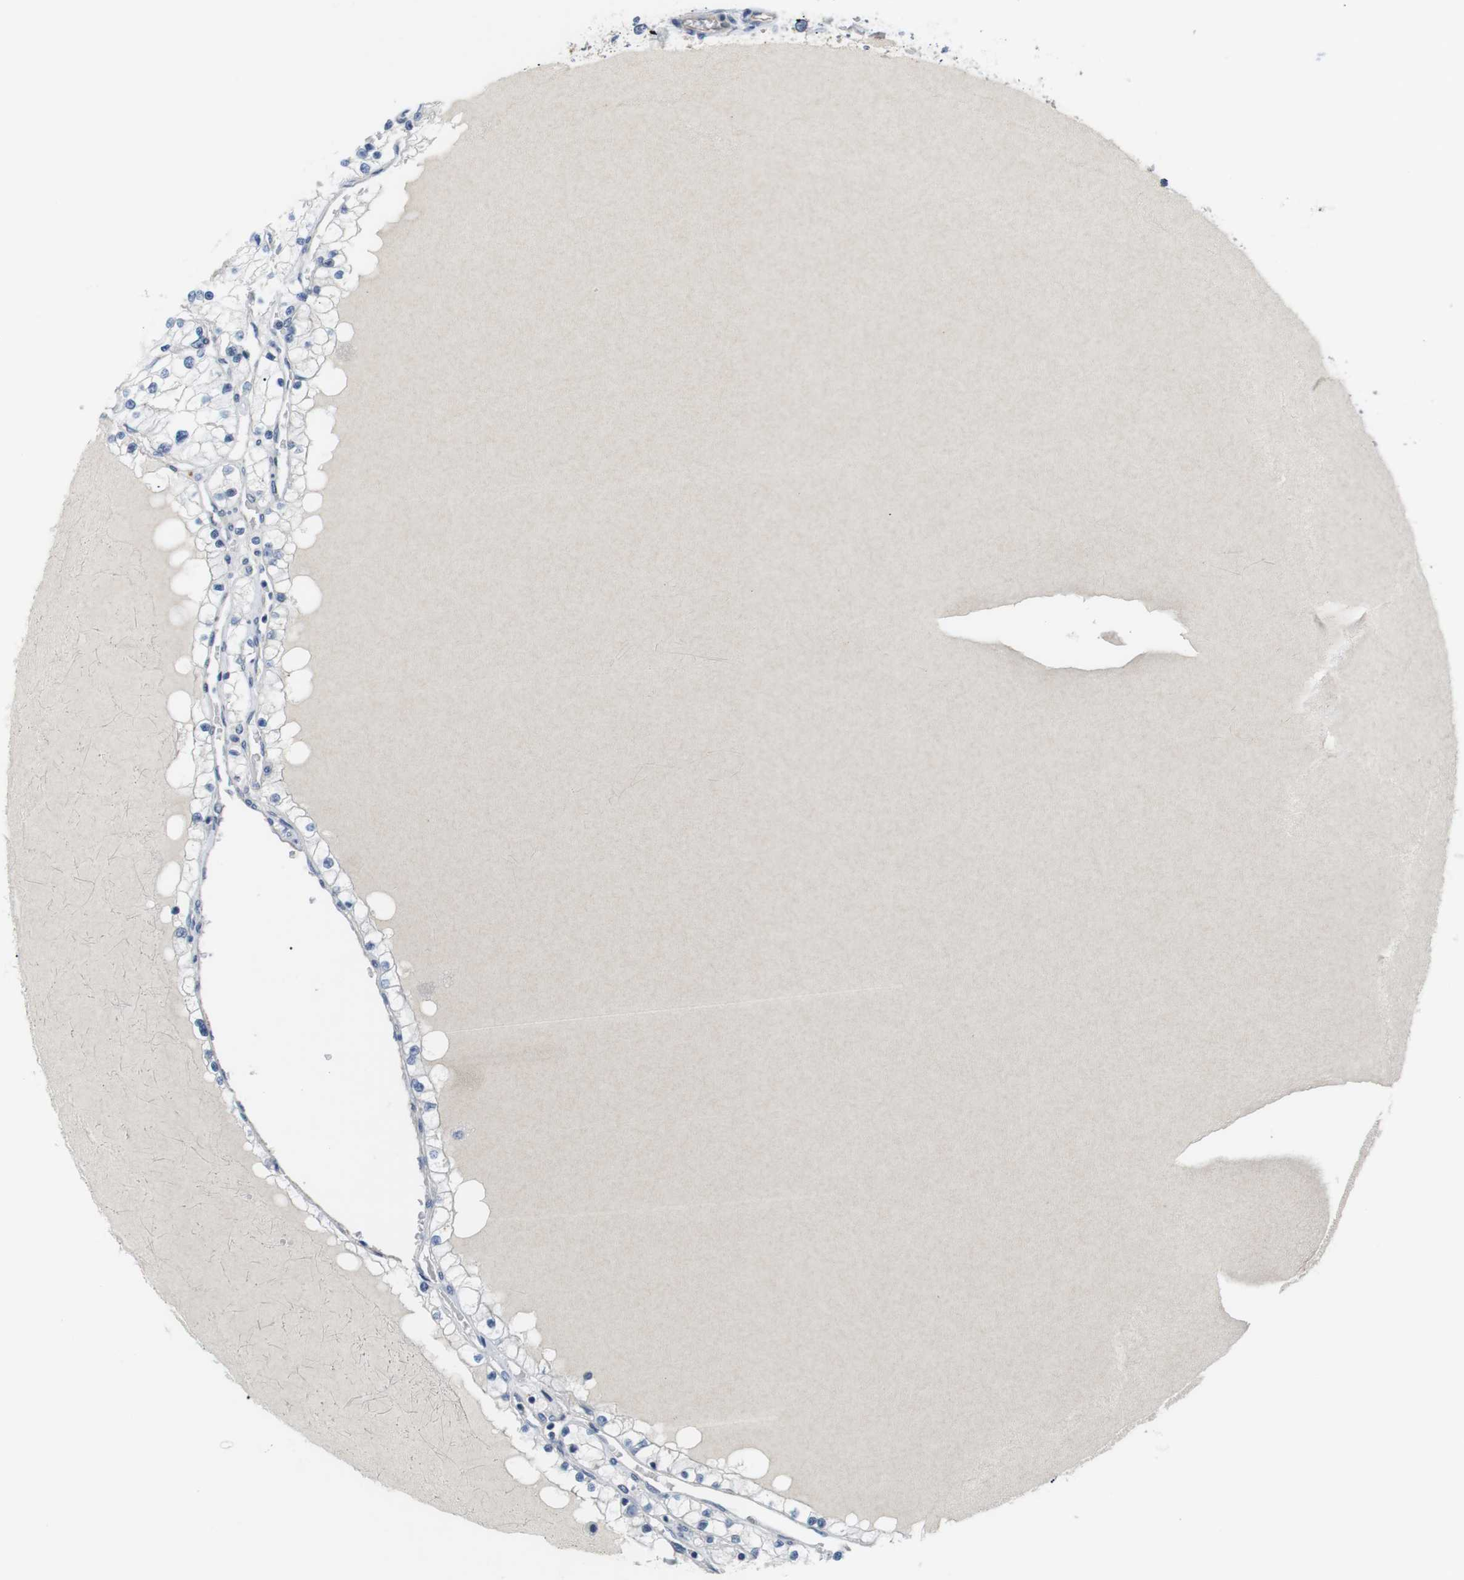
{"staining": {"intensity": "negative", "quantity": "none", "location": "none"}, "tissue": "renal cancer", "cell_type": "Tumor cells", "image_type": "cancer", "snomed": [{"axis": "morphology", "description": "Adenocarcinoma, NOS"}, {"axis": "topography", "description": "Kidney"}], "caption": "DAB immunohistochemical staining of renal adenocarcinoma demonstrates no significant positivity in tumor cells. Nuclei are stained in blue.", "gene": "NECTIN1", "patient": {"sex": "male", "age": 68}}